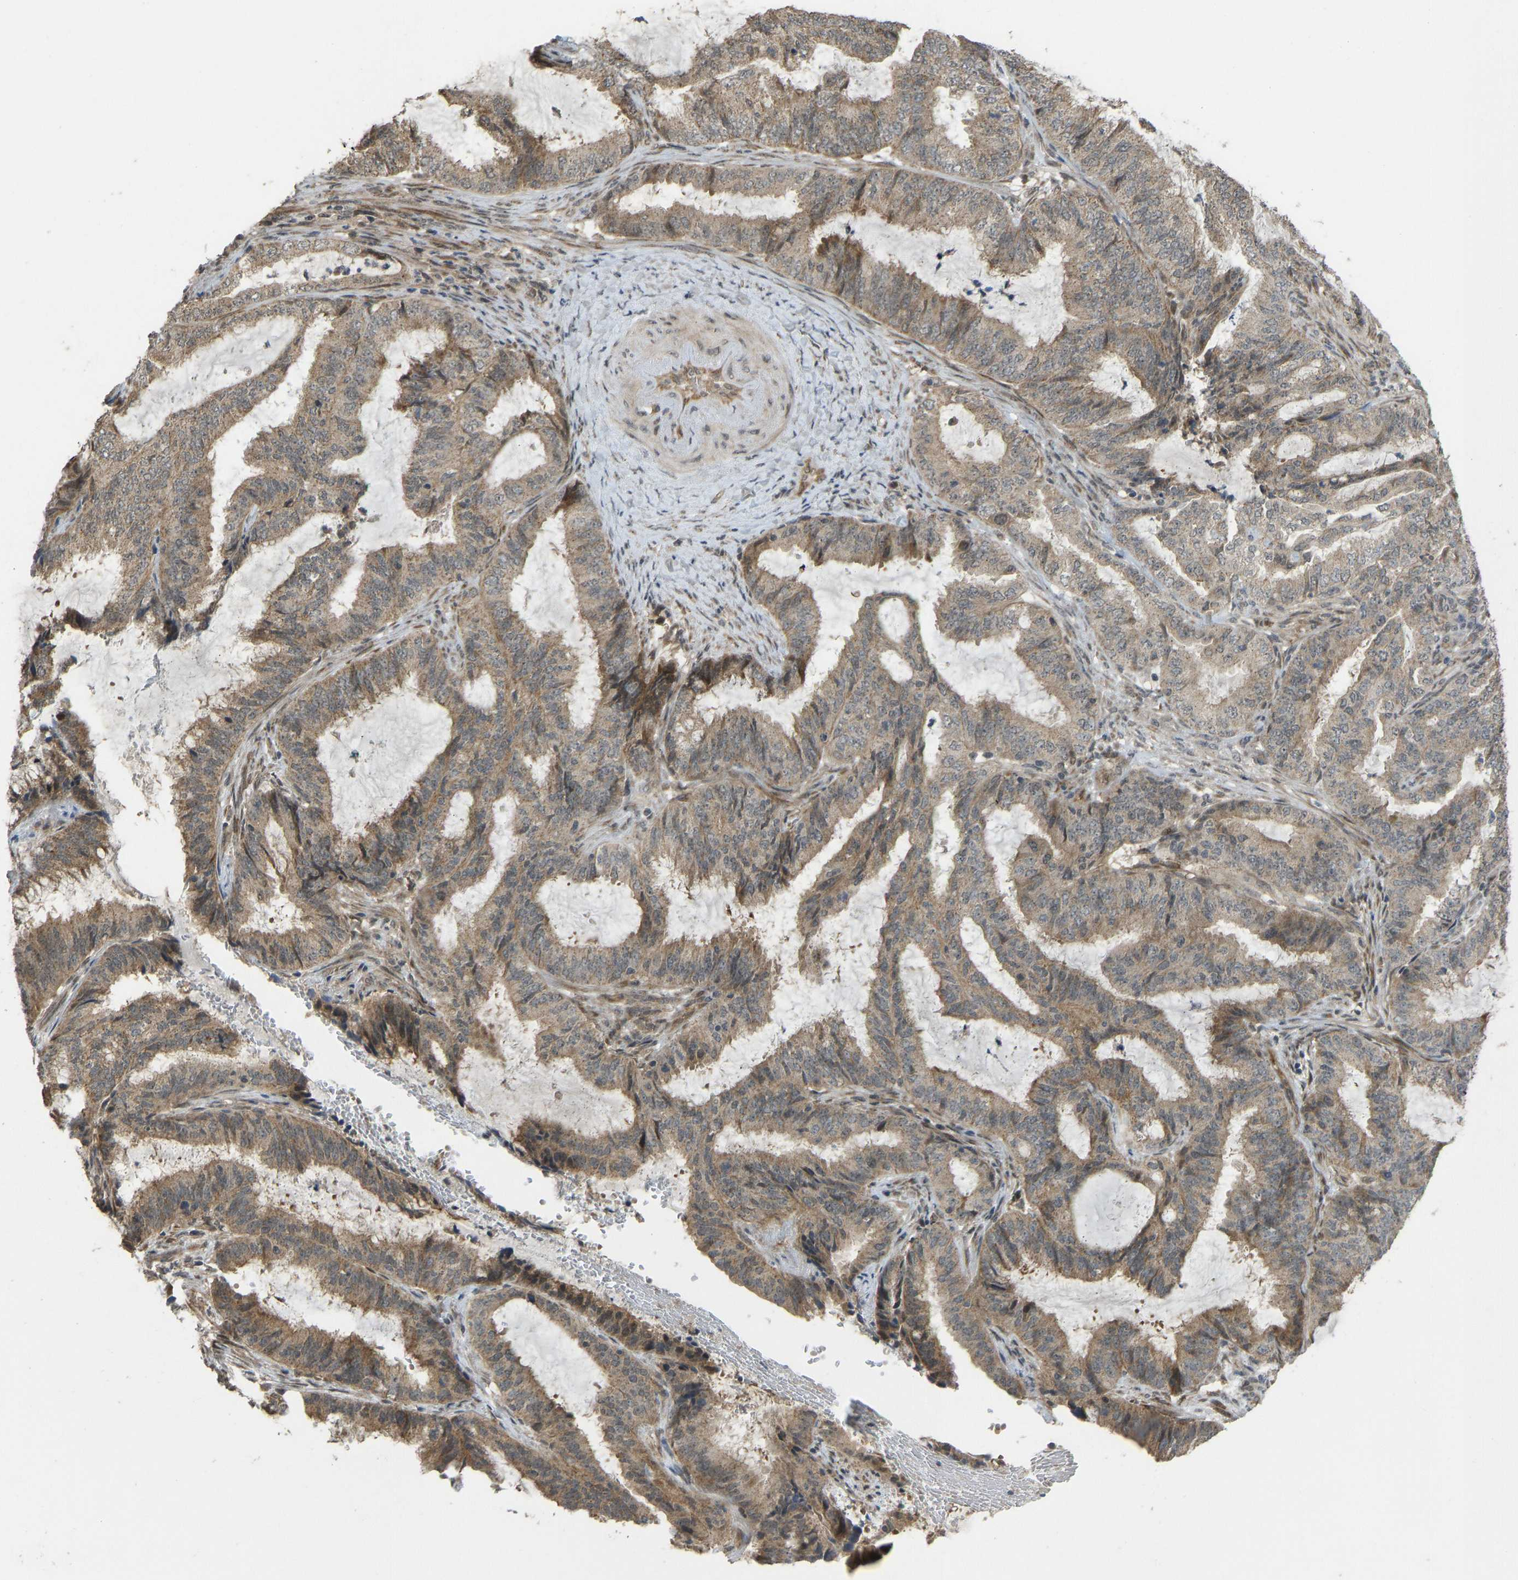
{"staining": {"intensity": "moderate", "quantity": ">75%", "location": "cytoplasmic/membranous"}, "tissue": "endometrial cancer", "cell_type": "Tumor cells", "image_type": "cancer", "snomed": [{"axis": "morphology", "description": "Adenocarcinoma, NOS"}, {"axis": "topography", "description": "Endometrium"}], "caption": "Approximately >75% of tumor cells in endometrial cancer demonstrate moderate cytoplasmic/membranous protein staining as visualized by brown immunohistochemical staining.", "gene": "ACADS", "patient": {"sex": "female", "age": 51}}